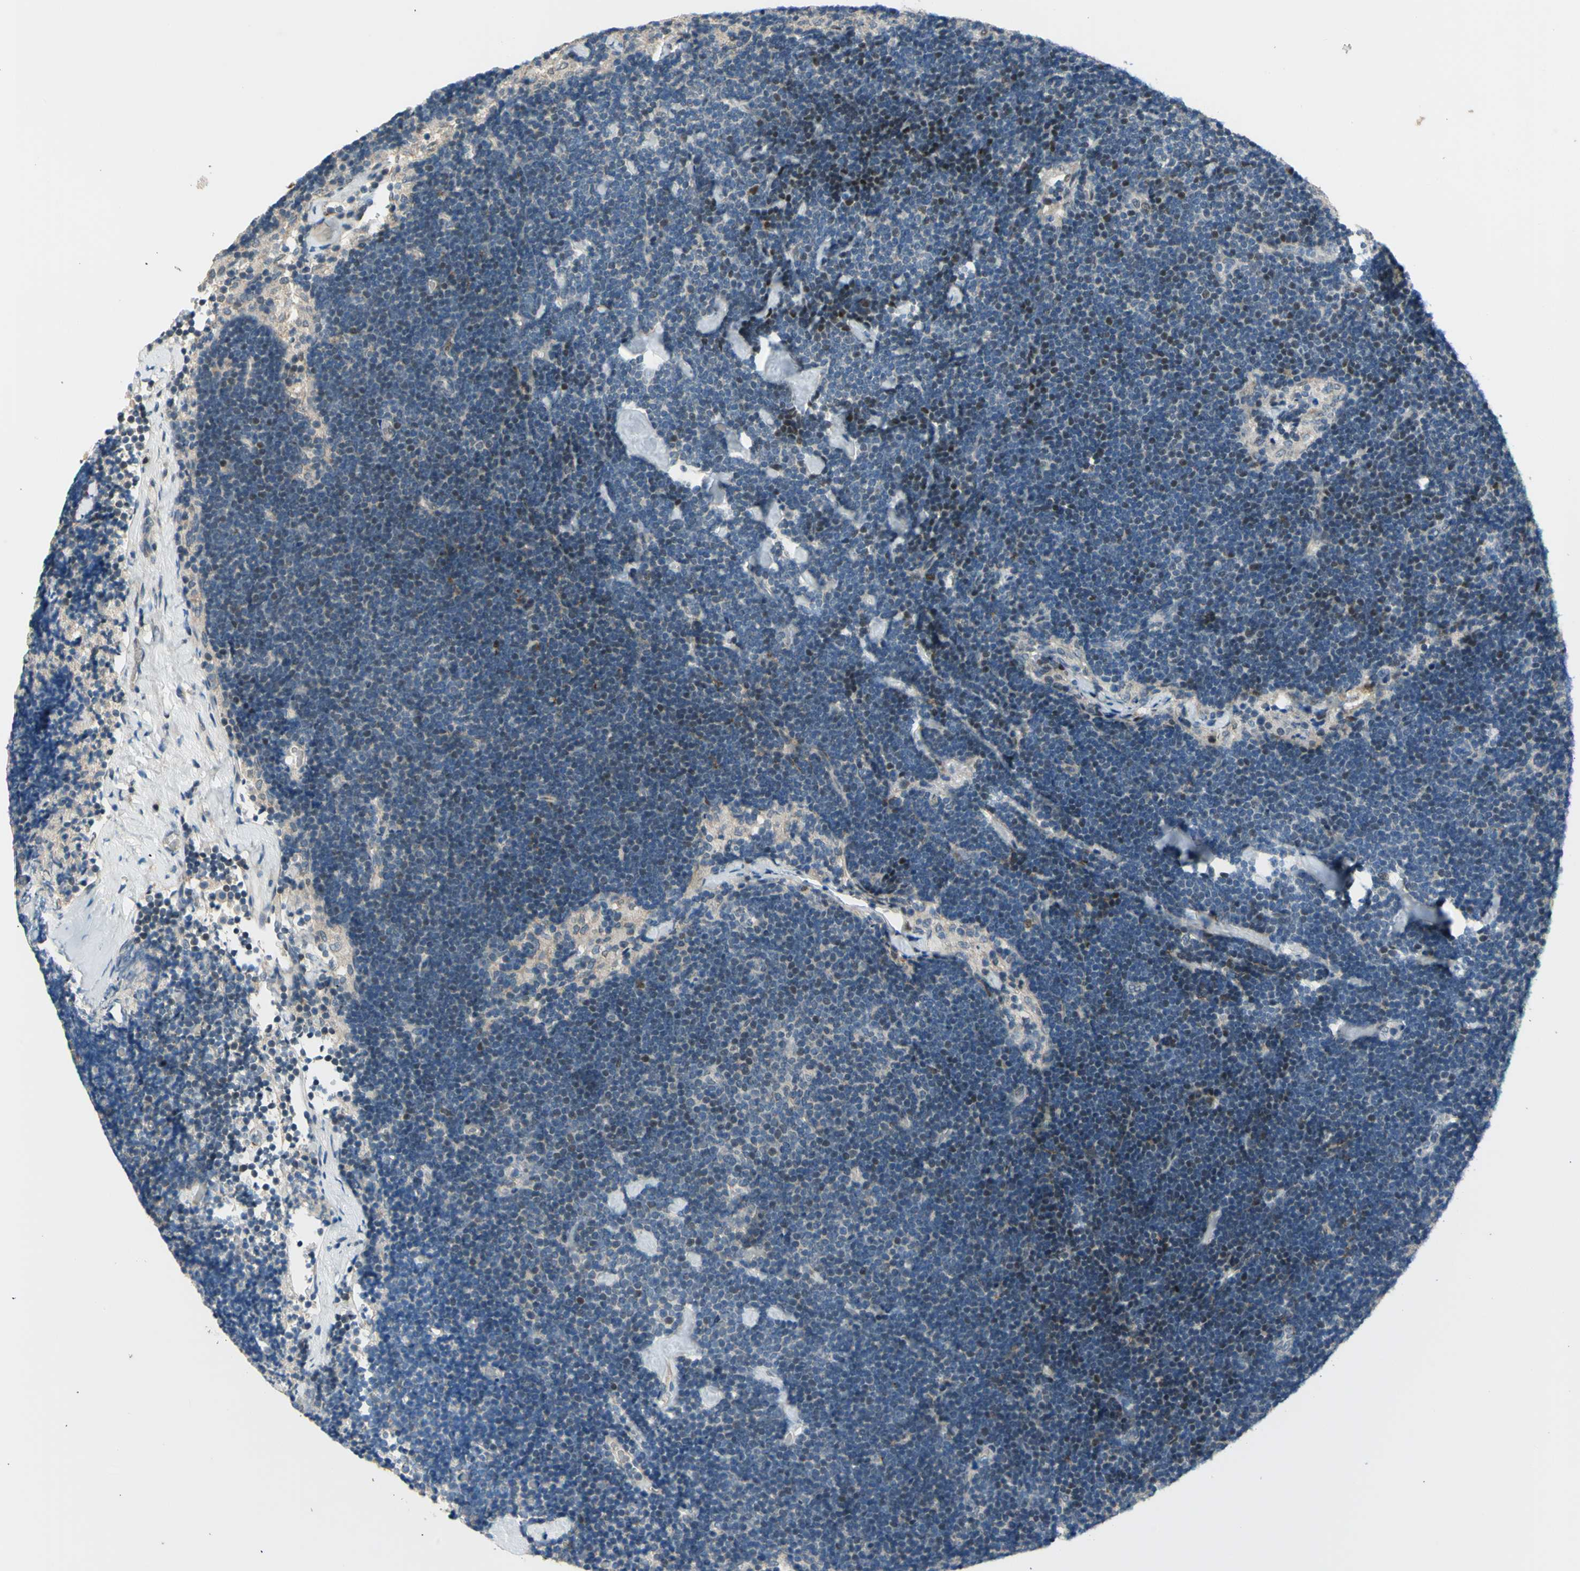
{"staining": {"intensity": "weak", "quantity": "<25%", "location": "nuclear"}, "tissue": "lymph node", "cell_type": "Germinal center cells", "image_type": "normal", "snomed": [{"axis": "morphology", "description": "Normal tissue, NOS"}, {"axis": "topography", "description": "Lymph node"}], "caption": "This is an immunohistochemistry (IHC) photomicrograph of unremarkable lymph node. There is no expression in germinal center cells.", "gene": "ZNF184", "patient": {"sex": "male", "age": 63}}